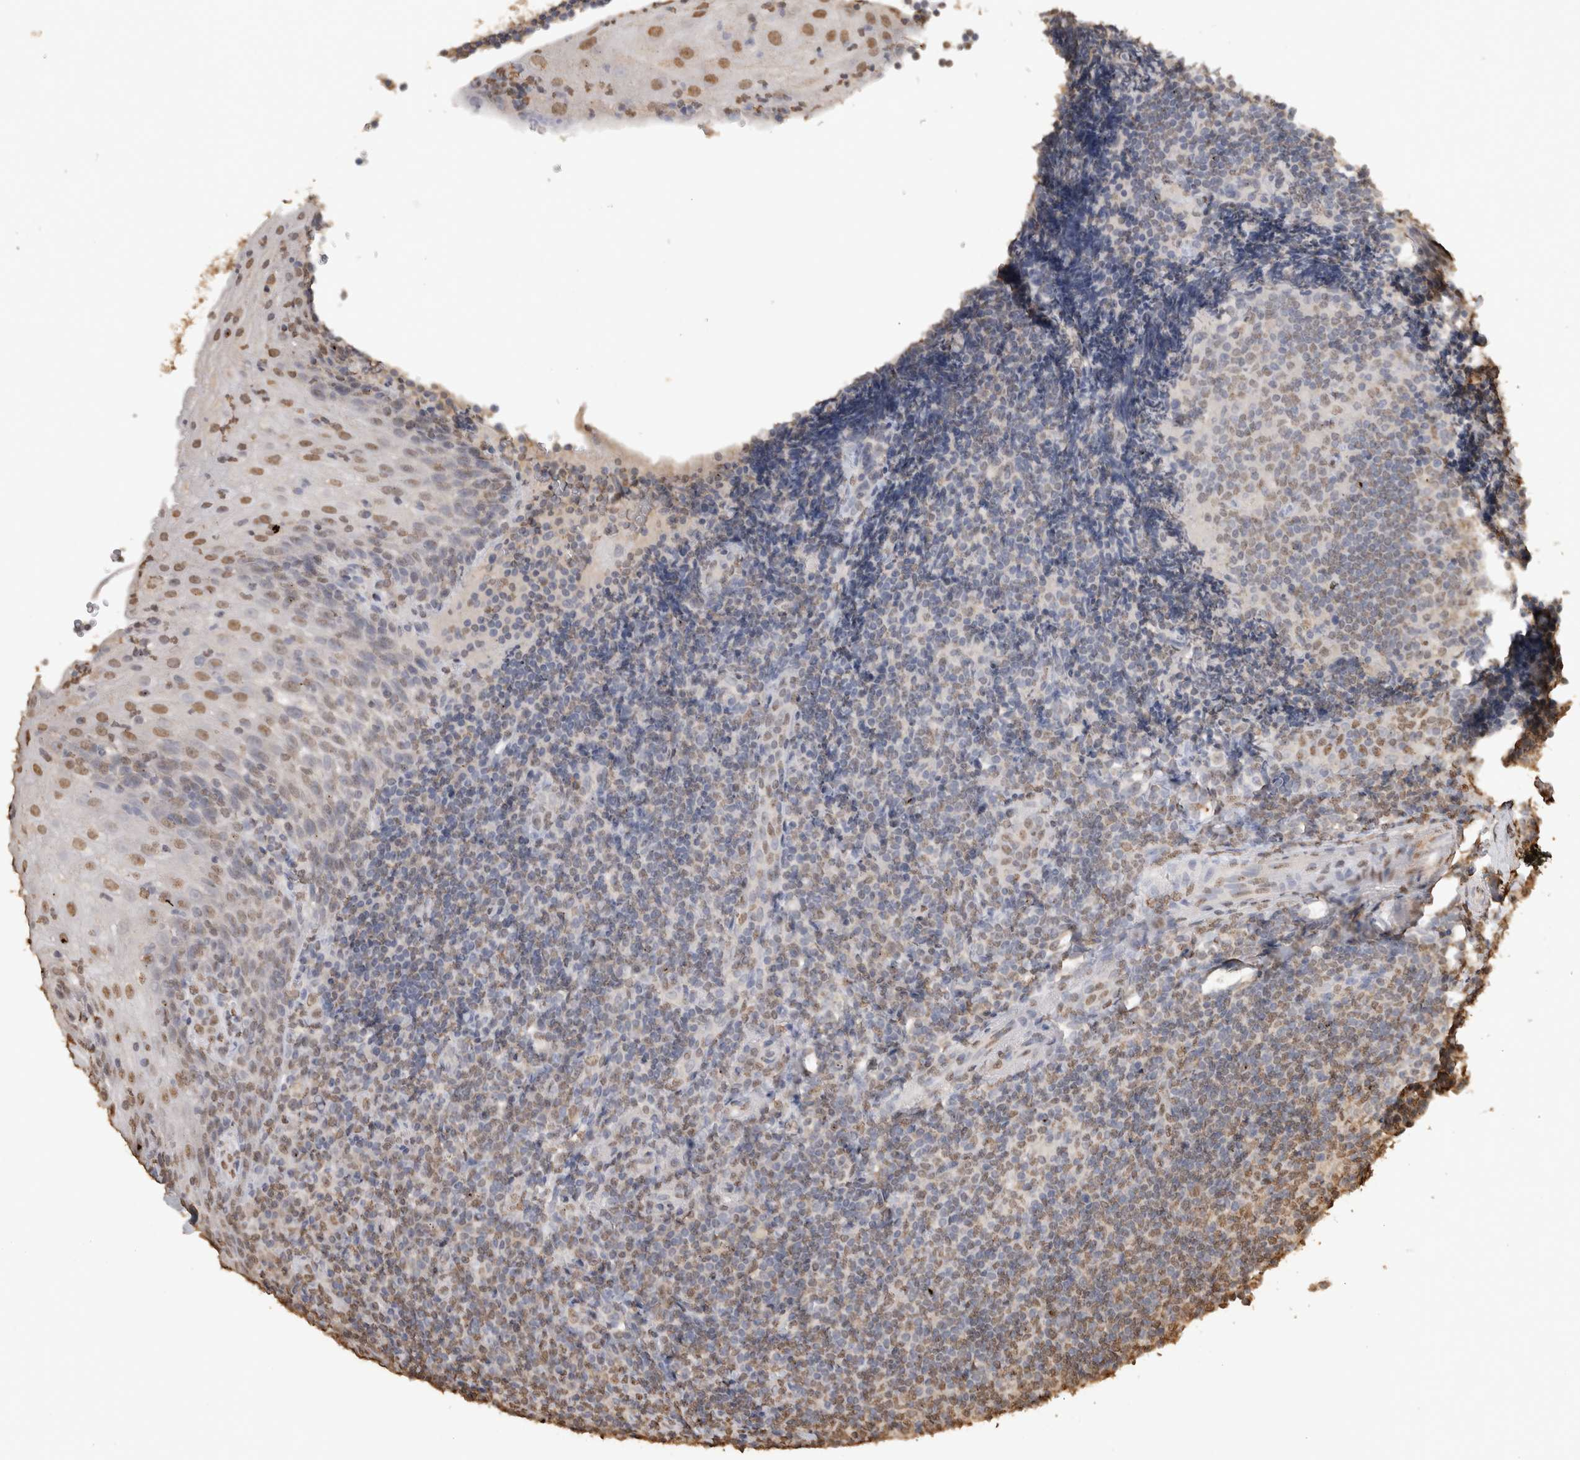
{"staining": {"intensity": "weak", "quantity": ">75%", "location": "nuclear"}, "tissue": "tonsil", "cell_type": "Germinal center cells", "image_type": "normal", "snomed": [{"axis": "morphology", "description": "Normal tissue, NOS"}, {"axis": "topography", "description": "Tonsil"}], "caption": "Protein staining of unremarkable tonsil displays weak nuclear staining in about >75% of germinal center cells.", "gene": "HAND2", "patient": {"sex": "male", "age": 37}}